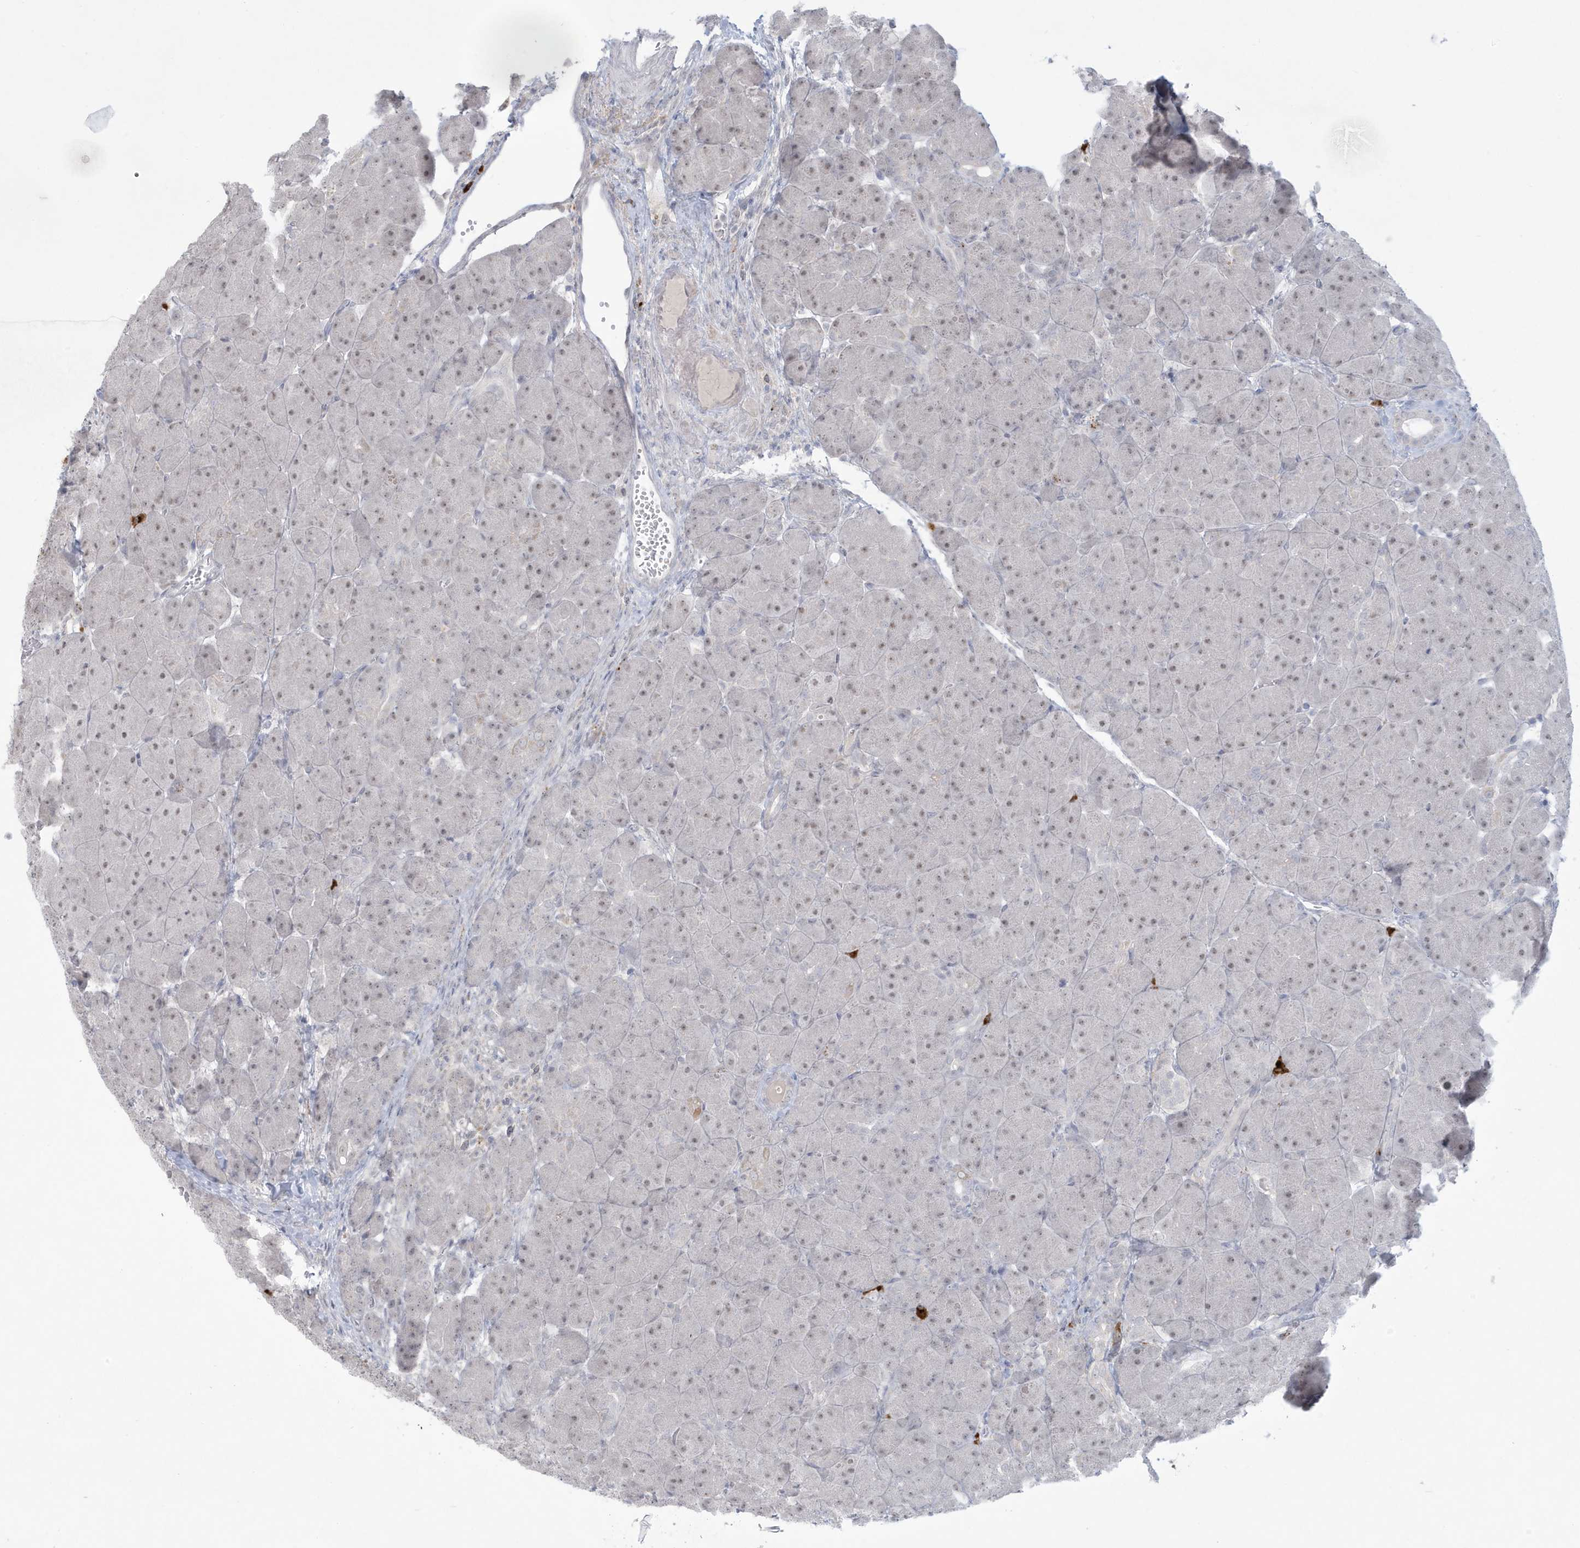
{"staining": {"intensity": "weak", "quantity": "25%-75%", "location": "nuclear"}, "tissue": "pancreas", "cell_type": "Exocrine glandular cells", "image_type": "normal", "snomed": [{"axis": "morphology", "description": "Normal tissue, NOS"}, {"axis": "topography", "description": "Pancreas"}], "caption": "Immunohistochemical staining of normal human pancreas displays weak nuclear protein expression in approximately 25%-75% of exocrine glandular cells. (Stains: DAB in brown, nuclei in blue, Microscopy: brightfield microscopy at high magnification).", "gene": "HERC6", "patient": {"sex": "male", "age": 66}}